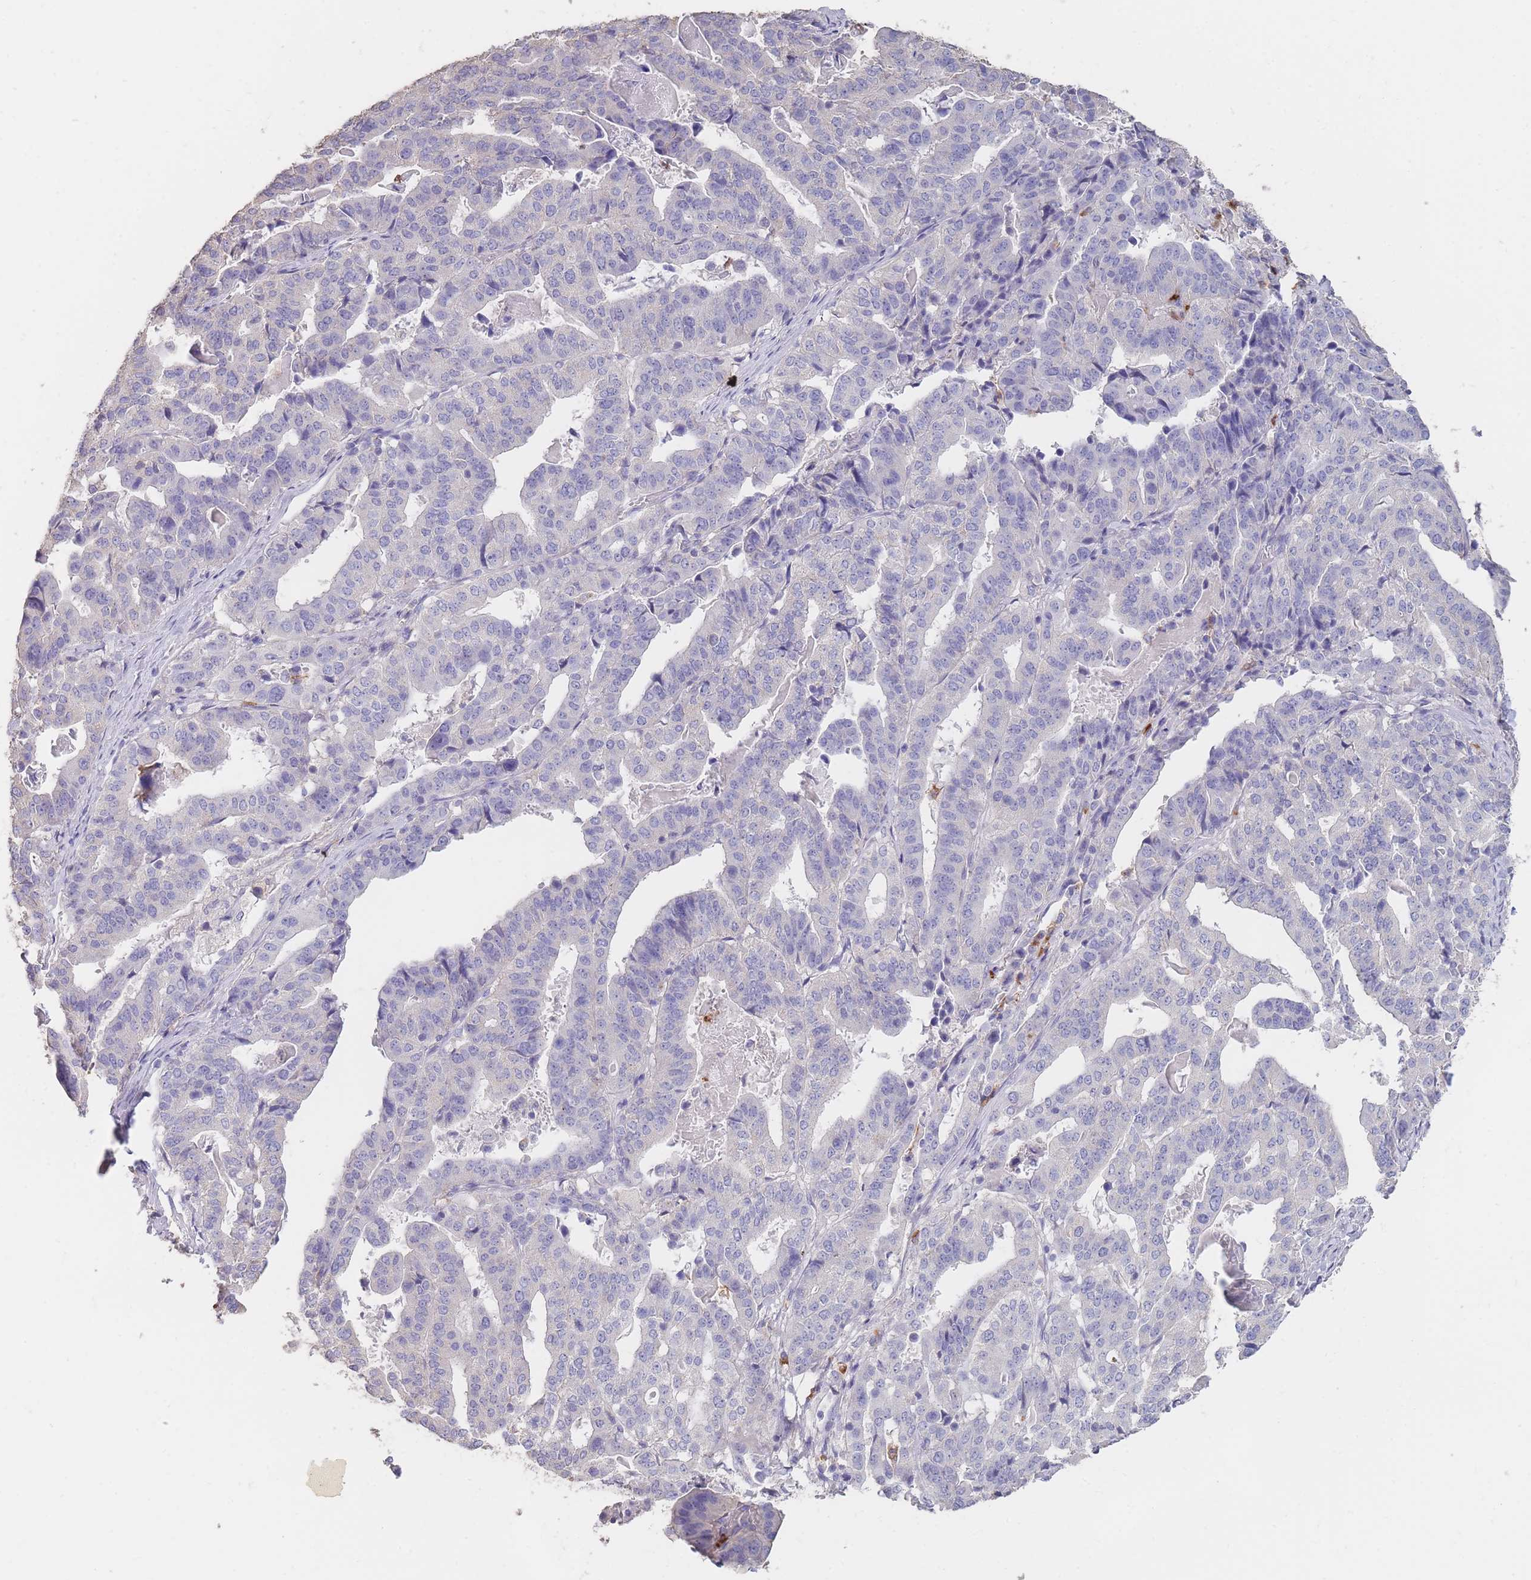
{"staining": {"intensity": "negative", "quantity": "none", "location": "none"}, "tissue": "stomach cancer", "cell_type": "Tumor cells", "image_type": "cancer", "snomed": [{"axis": "morphology", "description": "Adenocarcinoma, NOS"}, {"axis": "topography", "description": "Stomach"}], "caption": "Immunohistochemistry photomicrograph of human stomach cancer stained for a protein (brown), which demonstrates no expression in tumor cells. (Stains: DAB immunohistochemistry (IHC) with hematoxylin counter stain, Microscopy: brightfield microscopy at high magnification).", "gene": "CLEC12A", "patient": {"sex": "male", "age": 48}}